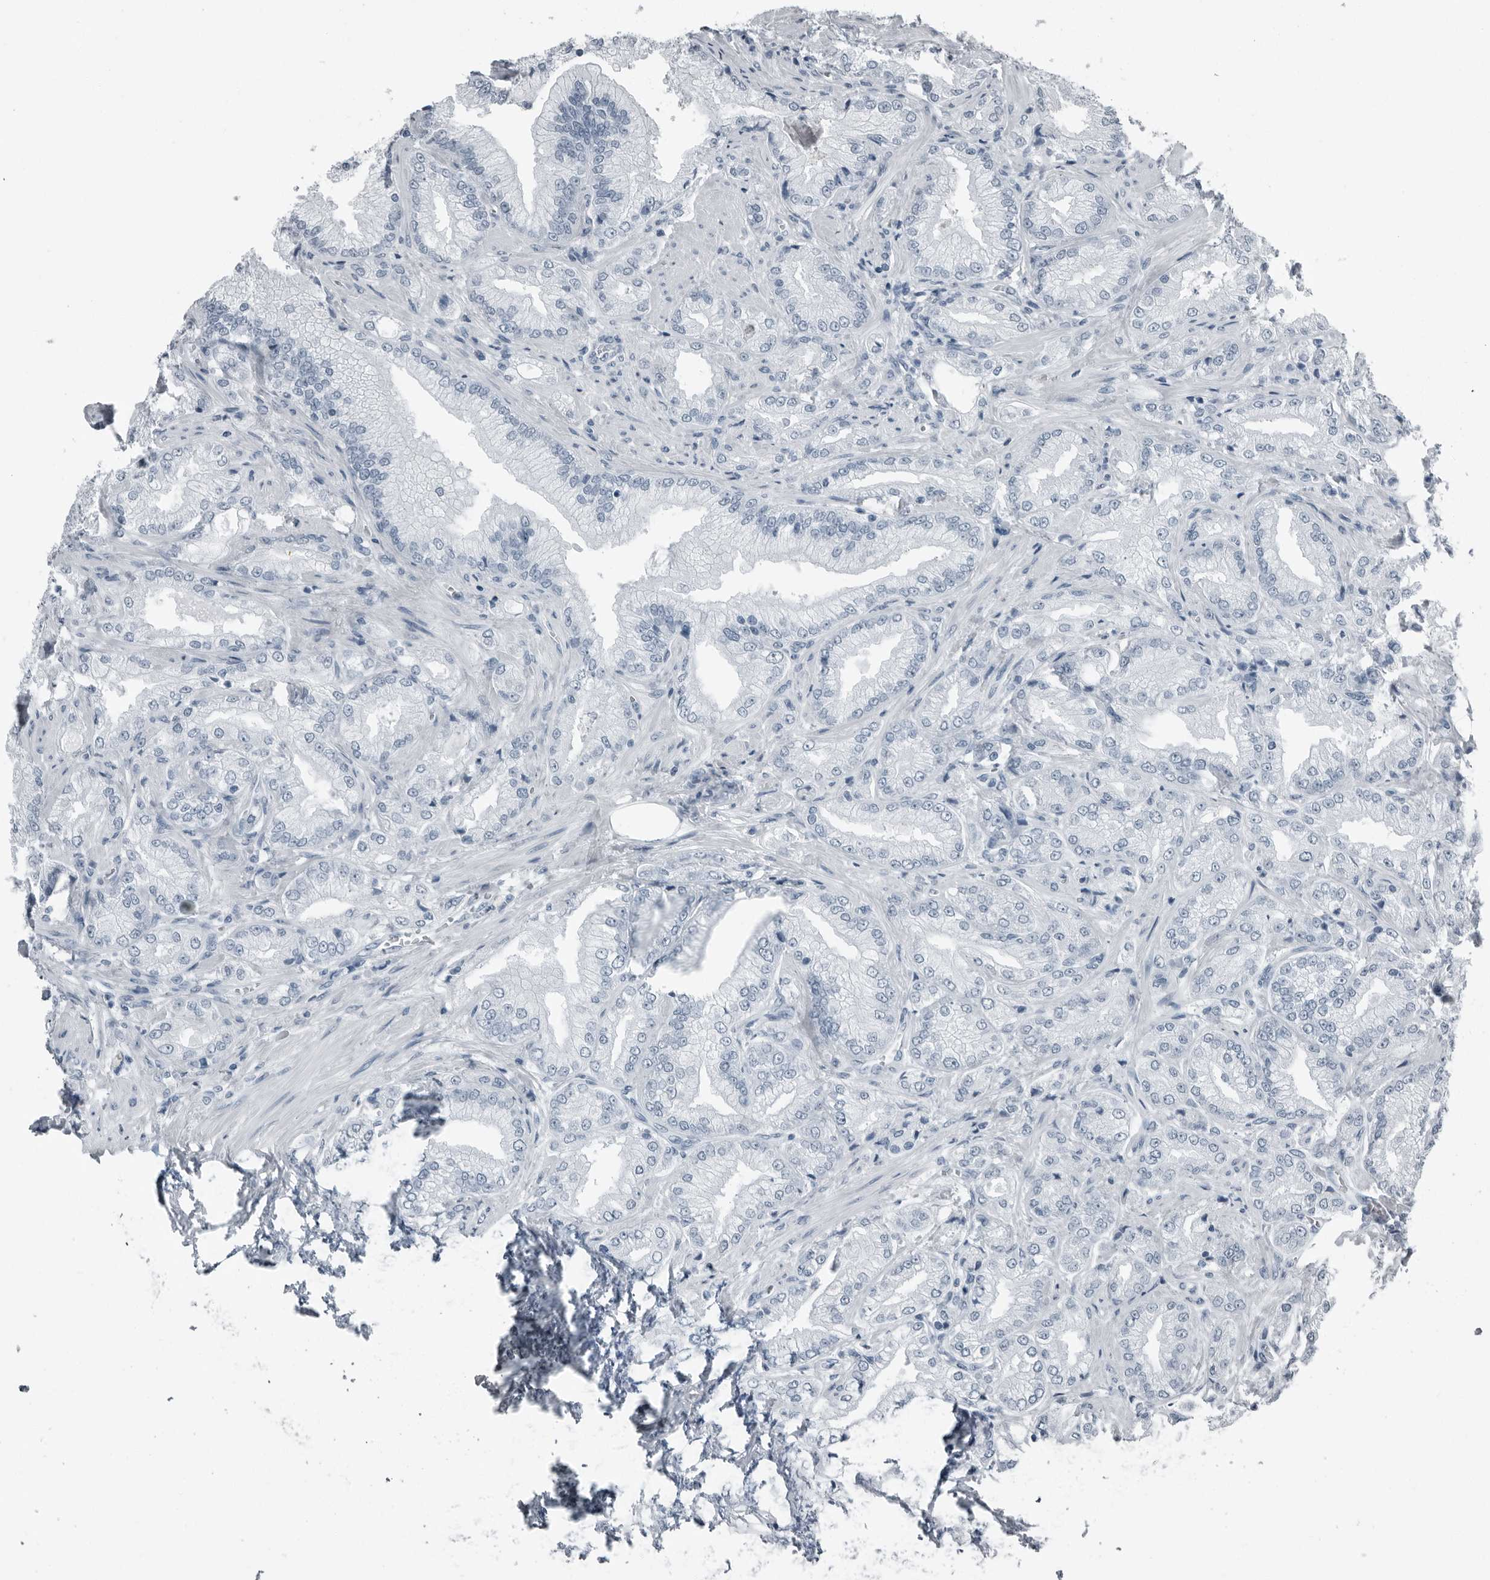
{"staining": {"intensity": "negative", "quantity": "none", "location": "none"}, "tissue": "prostate cancer", "cell_type": "Tumor cells", "image_type": "cancer", "snomed": [{"axis": "morphology", "description": "Adenocarcinoma, Low grade"}, {"axis": "topography", "description": "Prostate"}], "caption": "This histopathology image is of prostate adenocarcinoma (low-grade) stained with IHC to label a protein in brown with the nuclei are counter-stained blue. There is no staining in tumor cells. Brightfield microscopy of IHC stained with DAB (3,3'-diaminobenzidine) (brown) and hematoxylin (blue), captured at high magnification.", "gene": "PRSS1", "patient": {"sex": "male", "age": 62}}